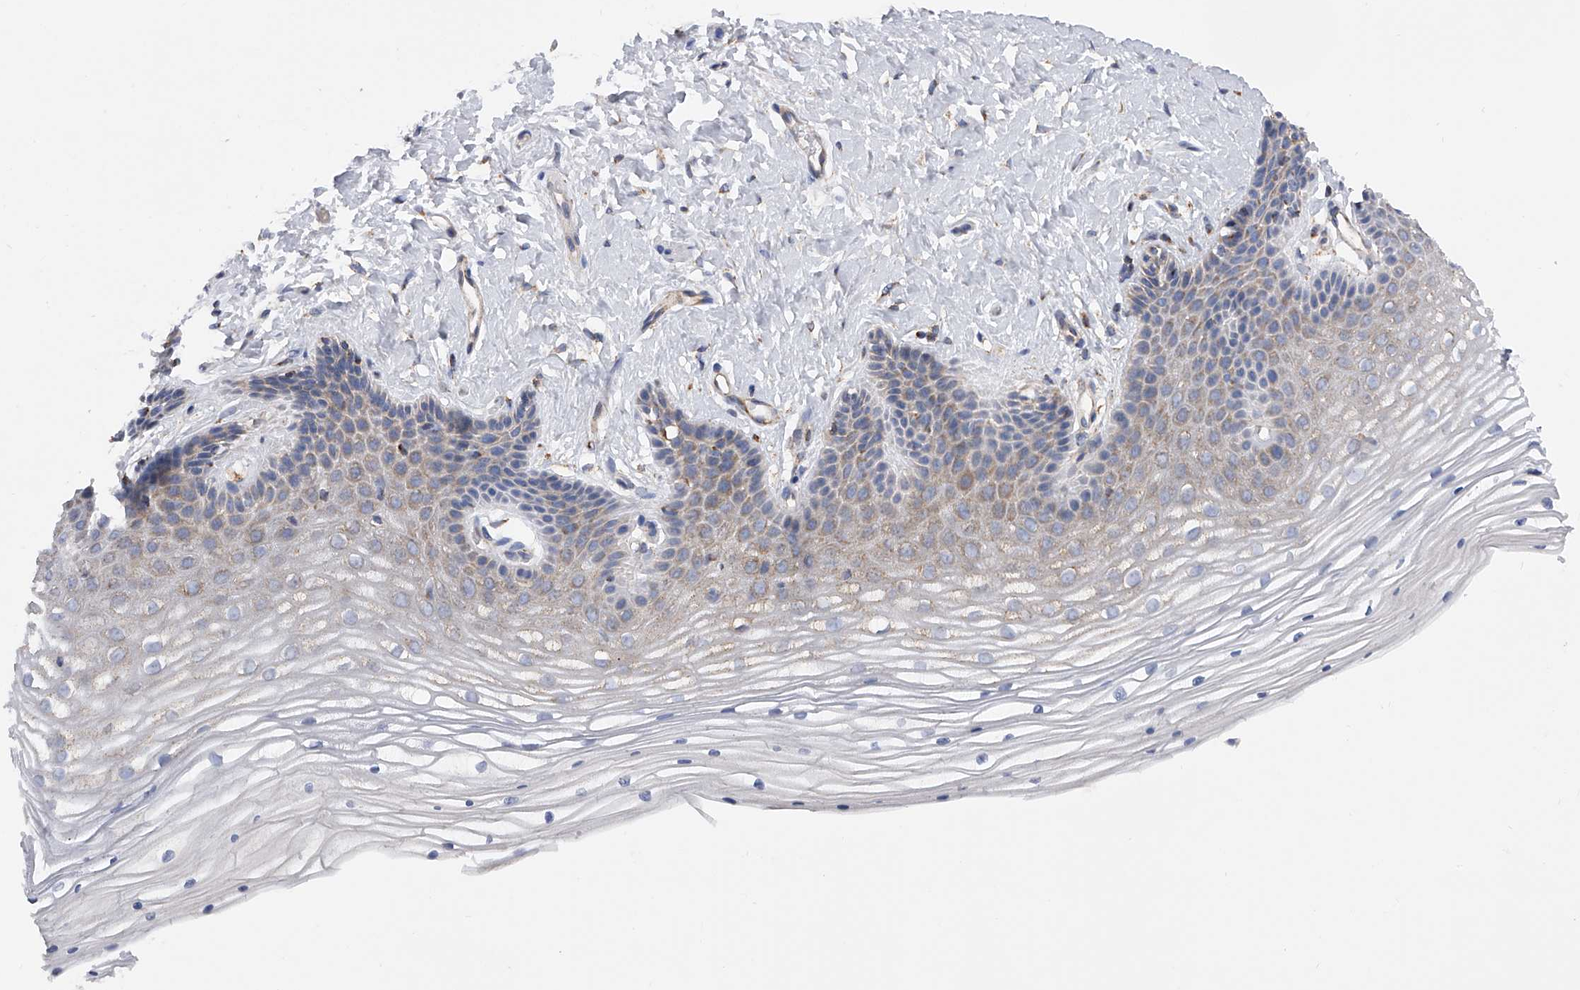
{"staining": {"intensity": "moderate", "quantity": "<25%", "location": "cytoplasmic/membranous"}, "tissue": "vagina", "cell_type": "Squamous epithelial cells", "image_type": "normal", "snomed": [{"axis": "morphology", "description": "Normal tissue, NOS"}, {"axis": "topography", "description": "Vagina"}, {"axis": "topography", "description": "Cervix"}], "caption": "Immunohistochemistry (IHC) staining of benign vagina, which demonstrates low levels of moderate cytoplasmic/membranous staining in about <25% of squamous epithelial cells indicating moderate cytoplasmic/membranous protein positivity. The staining was performed using DAB (brown) for protein detection and nuclei were counterstained in hematoxylin (blue).", "gene": "PDSS2", "patient": {"sex": "female", "age": 40}}